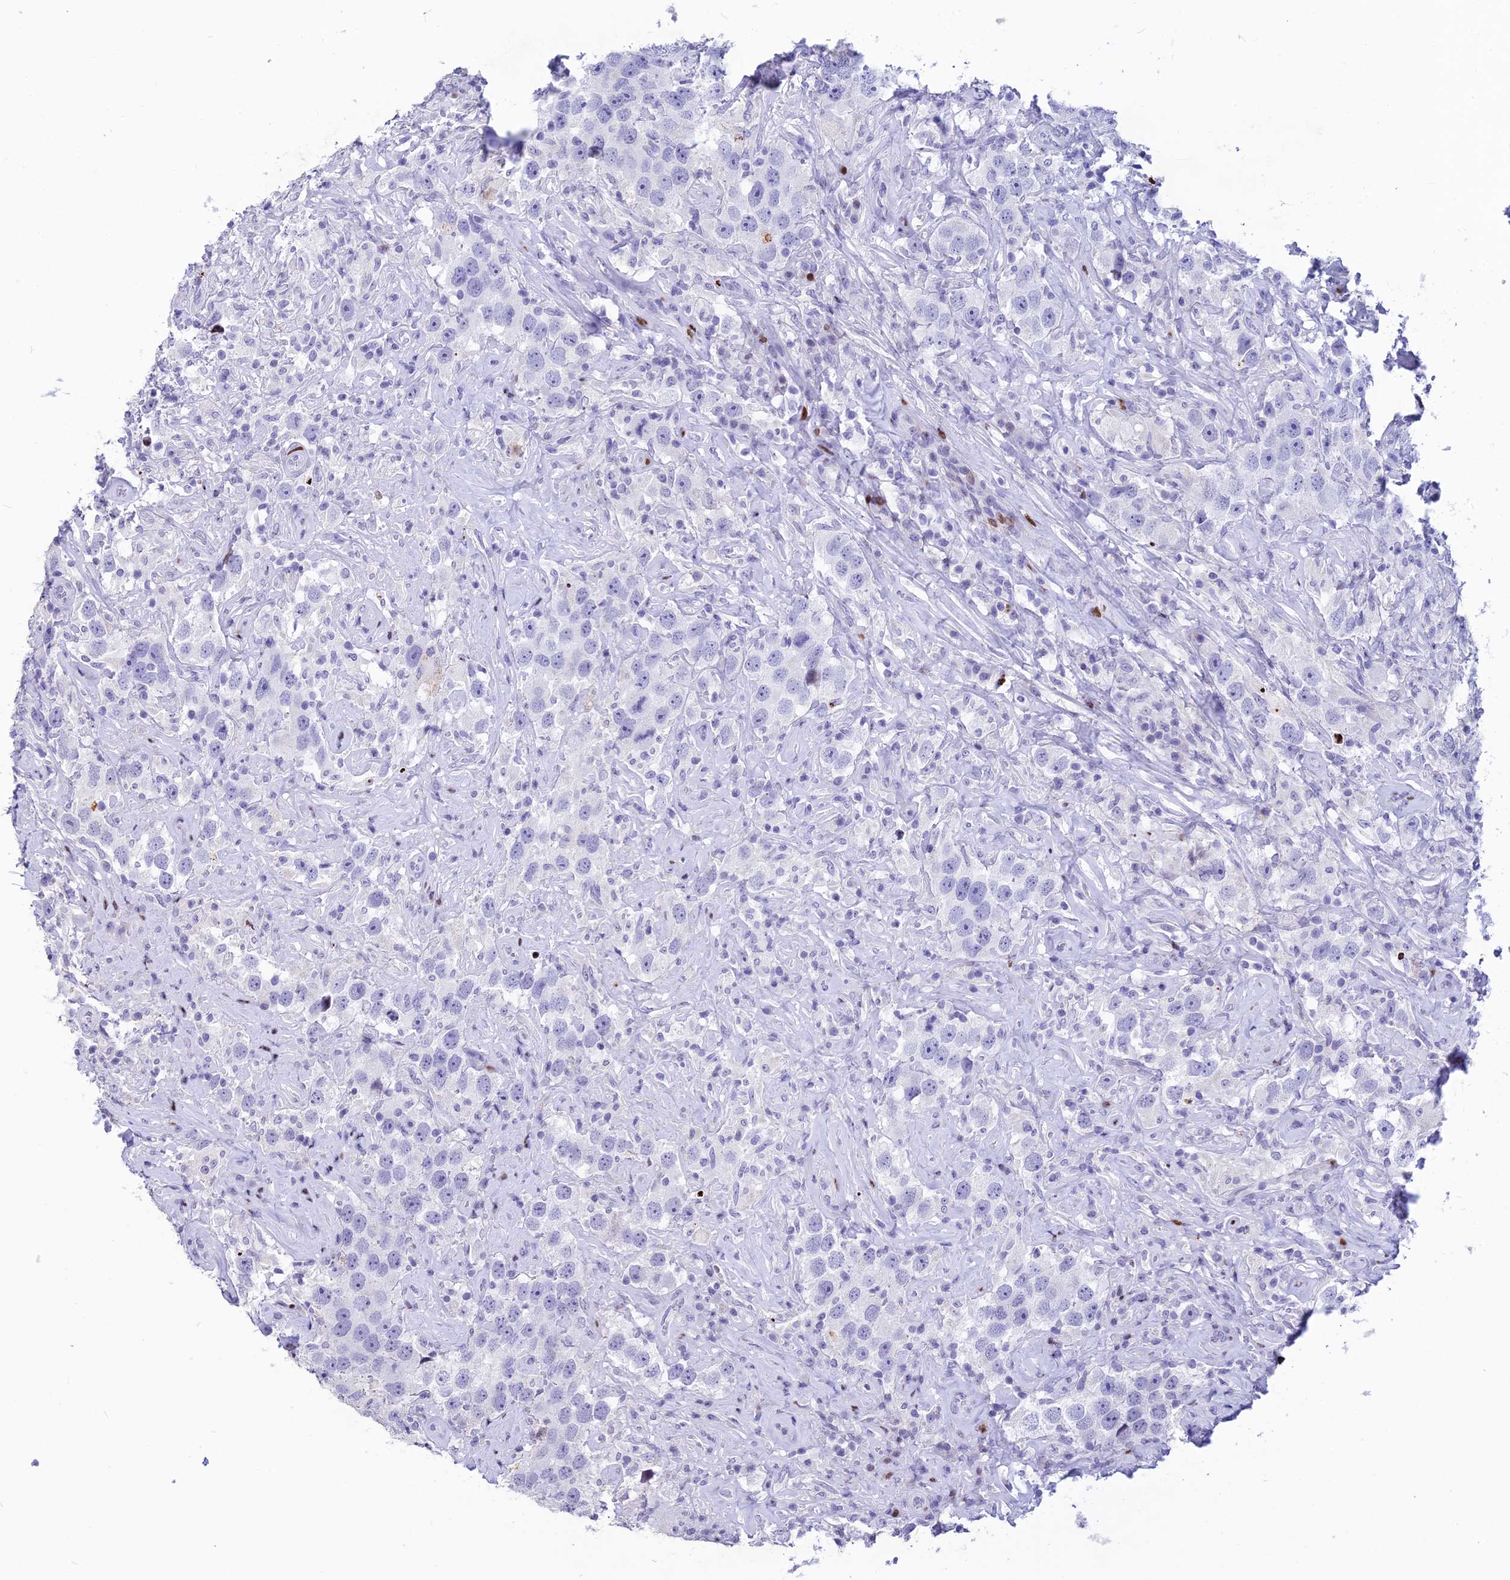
{"staining": {"intensity": "negative", "quantity": "none", "location": "none"}, "tissue": "testis cancer", "cell_type": "Tumor cells", "image_type": "cancer", "snomed": [{"axis": "morphology", "description": "Seminoma, NOS"}, {"axis": "topography", "description": "Testis"}], "caption": "Tumor cells show no significant expression in testis seminoma.", "gene": "PRPS1", "patient": {"sex": "male", "age": 49}}